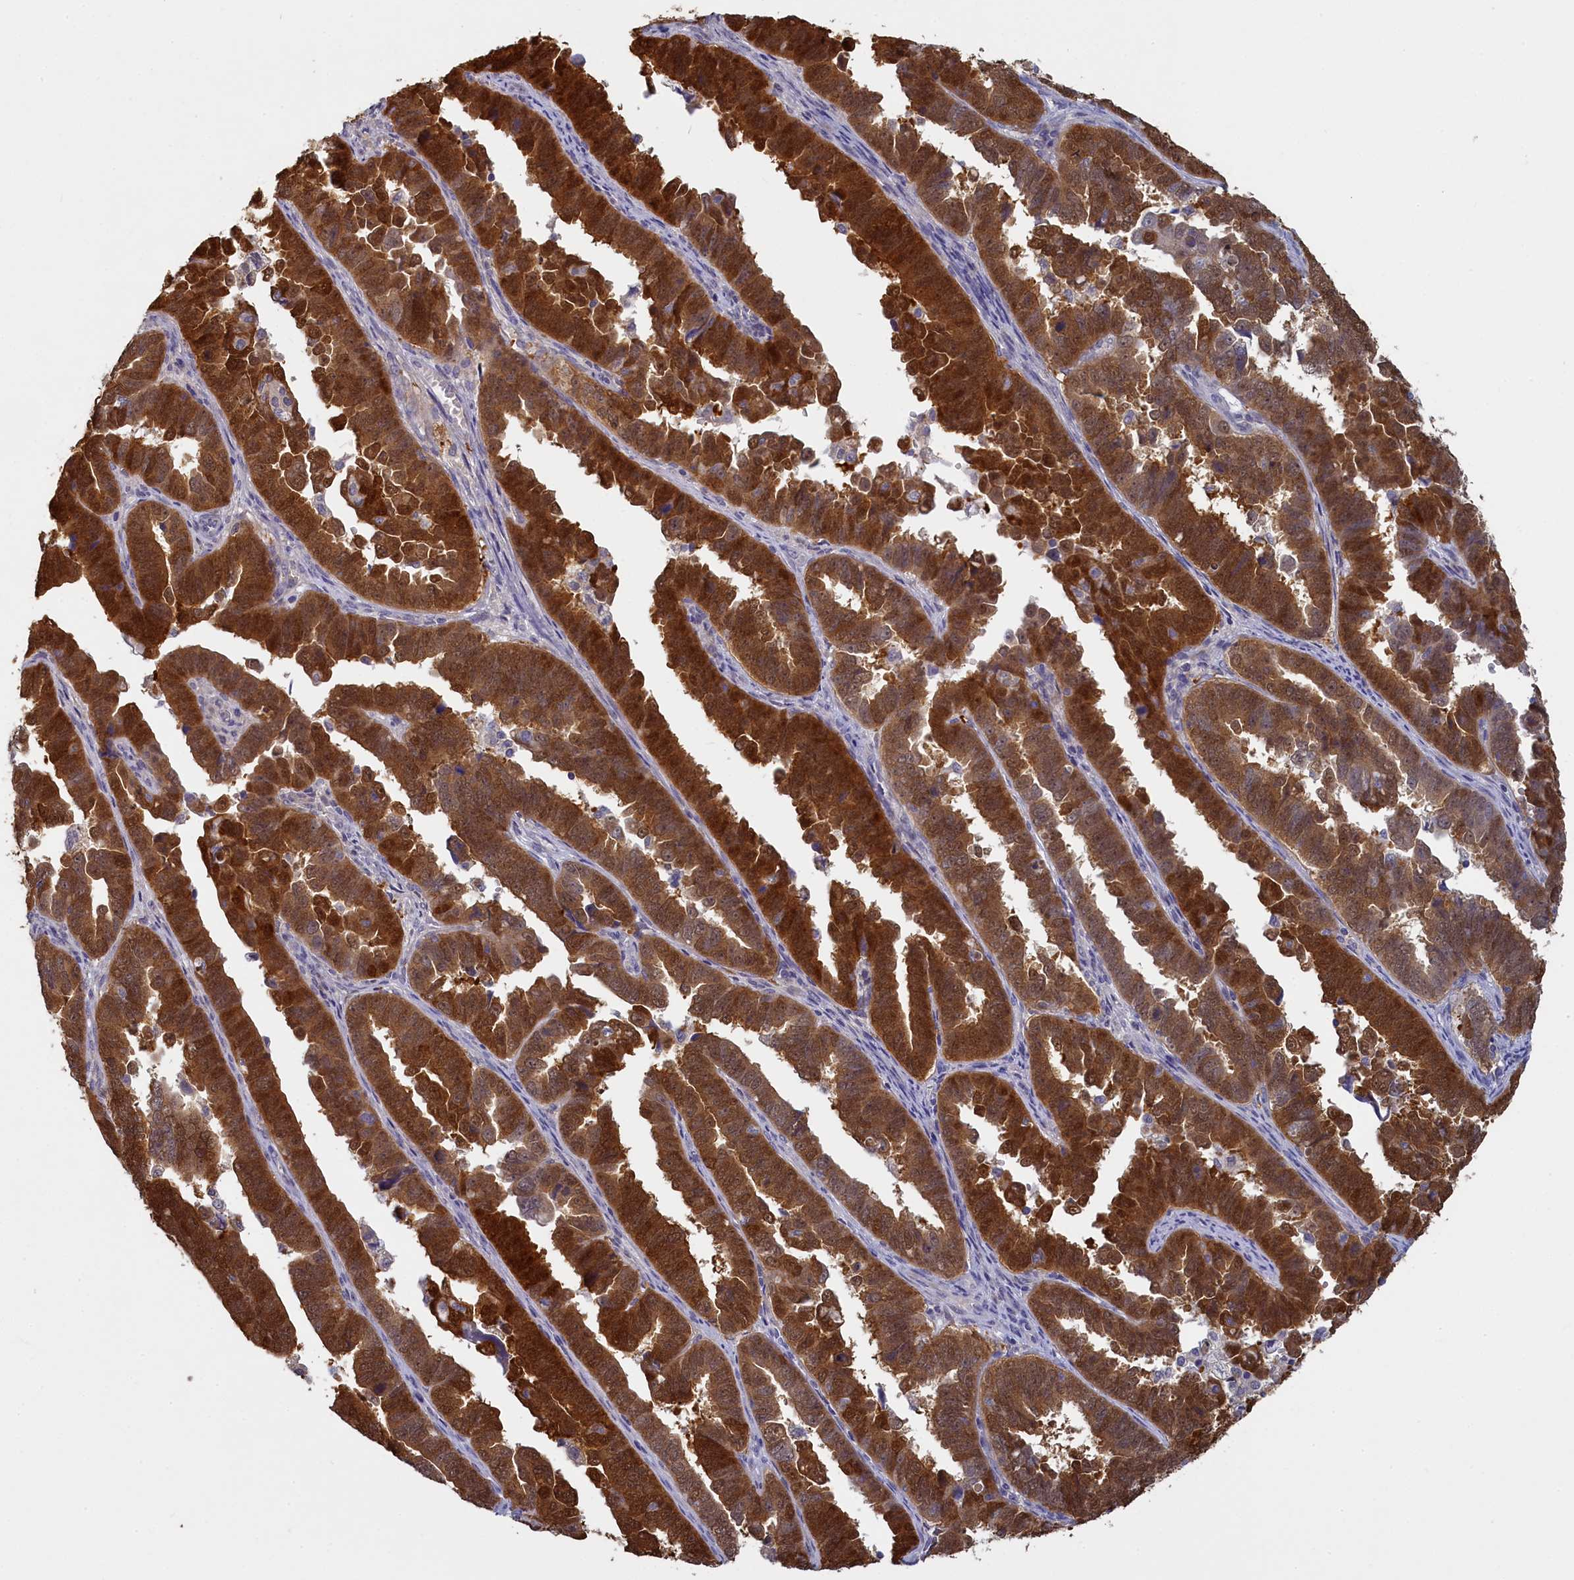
{"staining": {"intensity": "strong", "quantity": ">75%", "location": "cytoplasmic/membranous,nuclear"}, "tissue": "endometrial cancer", "cell_type": "Tumor cells", "image_type": "cancer", "snomed": [{"axis": "morphology", "description": "Adenocarcinoma, NOS"}, {"axis": "topography", "description": "Endometrium"}], "caption": "A photomicrograph of endometrial cancer (adenocarcinoma) stained for a protein displays strong cytoplasmic/membranous and nuclear brown staining in tumor cells. Using DAB (brown) and hematoxylin (blue) stains, captured at high magnification using brightfield microscopy.", "gene": "UCHL3", "patient": {"sex": "female", "age": 75}}